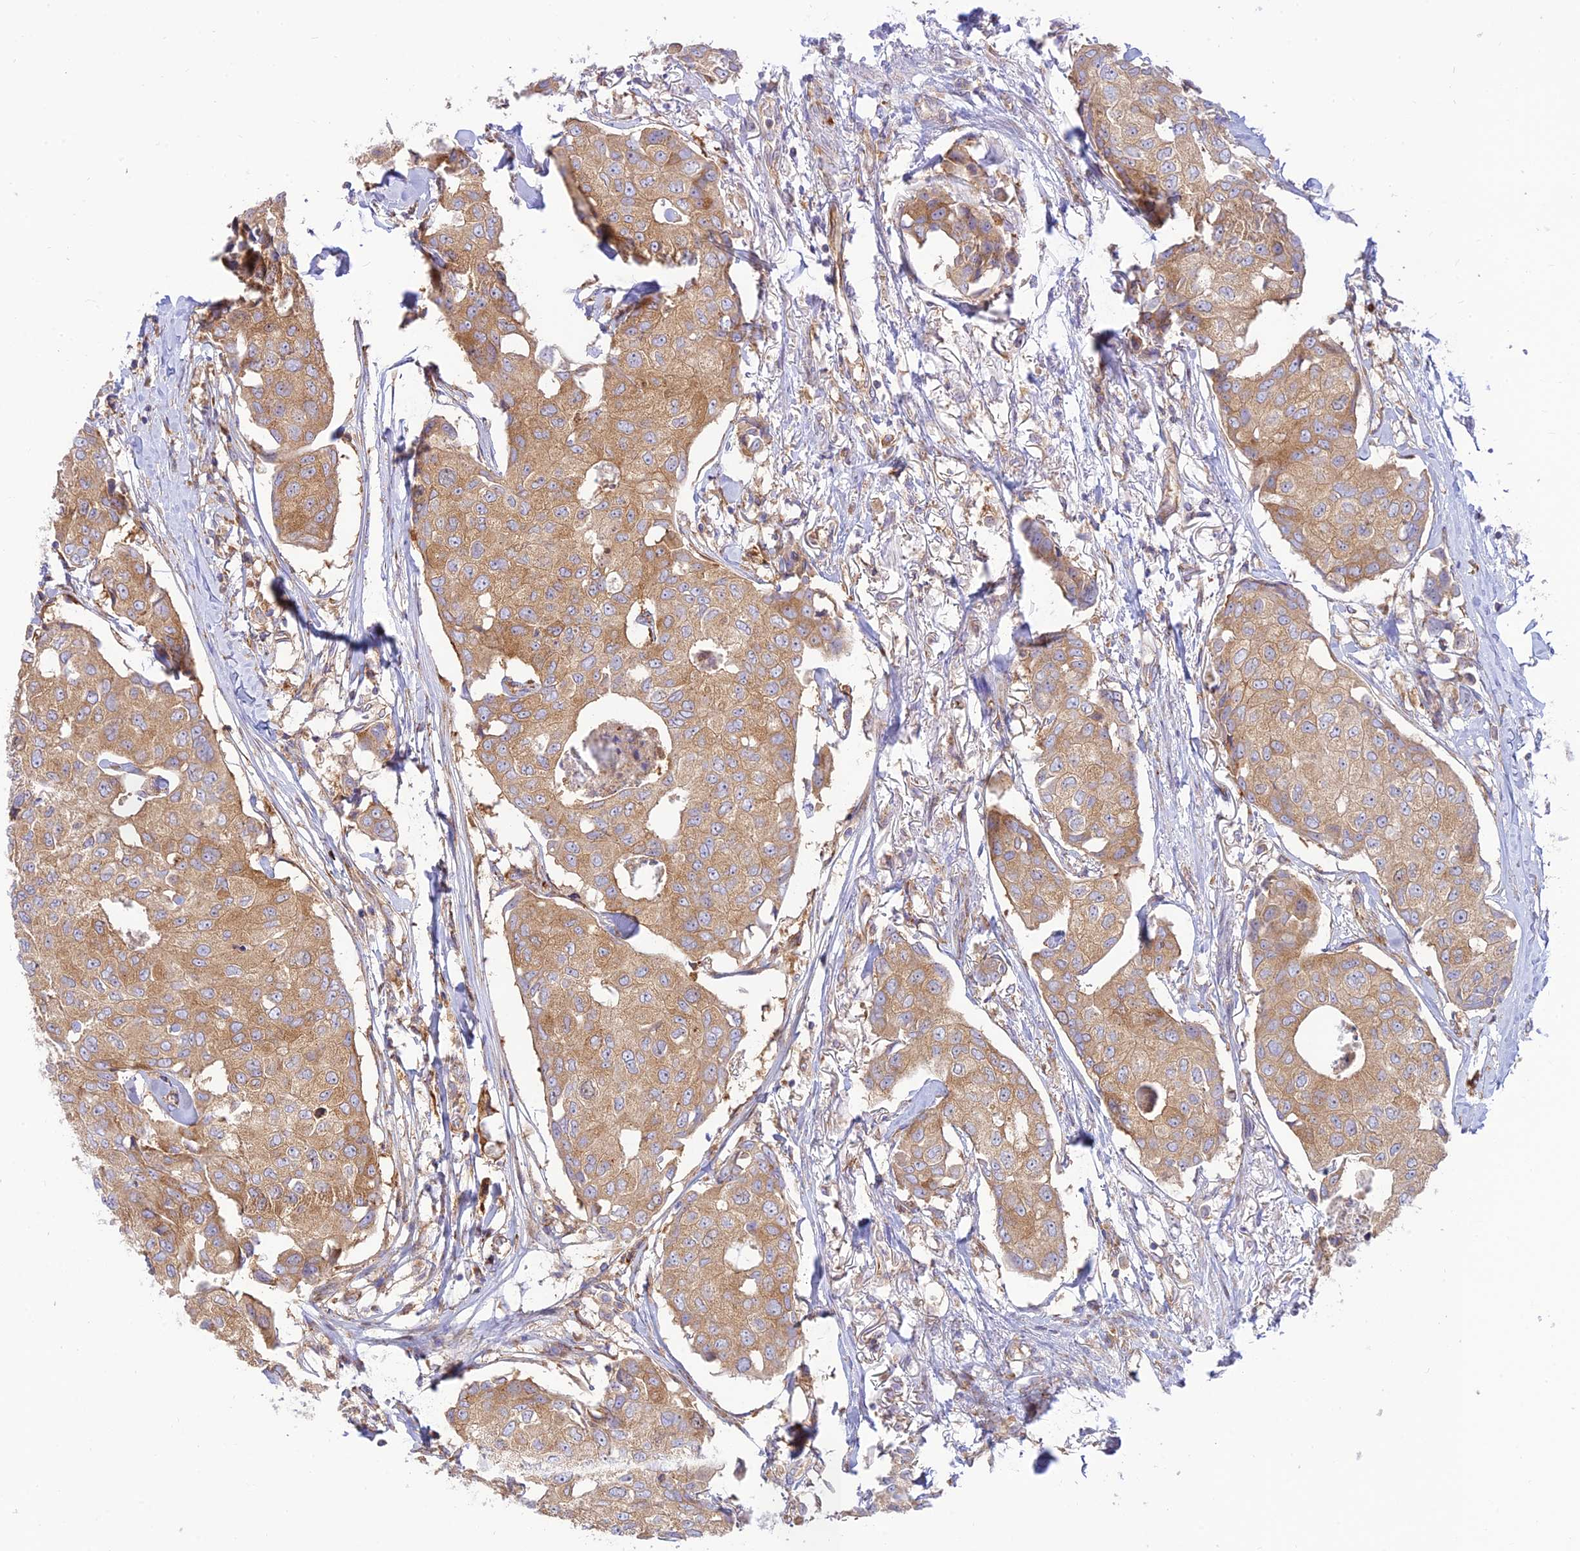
{"staining": {"intensity": "moderate", "quantity": ">75%", "location": "cytoplasmic/membranous"}, "tissue": "breast cancer", "cell_type": "Tumor cells", "image_type": "cancer", "snomed": [{"axis": "morphology", "description": "Duct carcinoma"}, {"axis": "topography", "description": "Breast"}], "caption": "Immunohistochemical staining of human breast intraductal carcinoma demonstrates medium levels of moderate cytoplasmic/membranous expression in about >75% of tumor cells.", "gene": "PIMREG", "patient": {"sex": "female", "age": 80}}